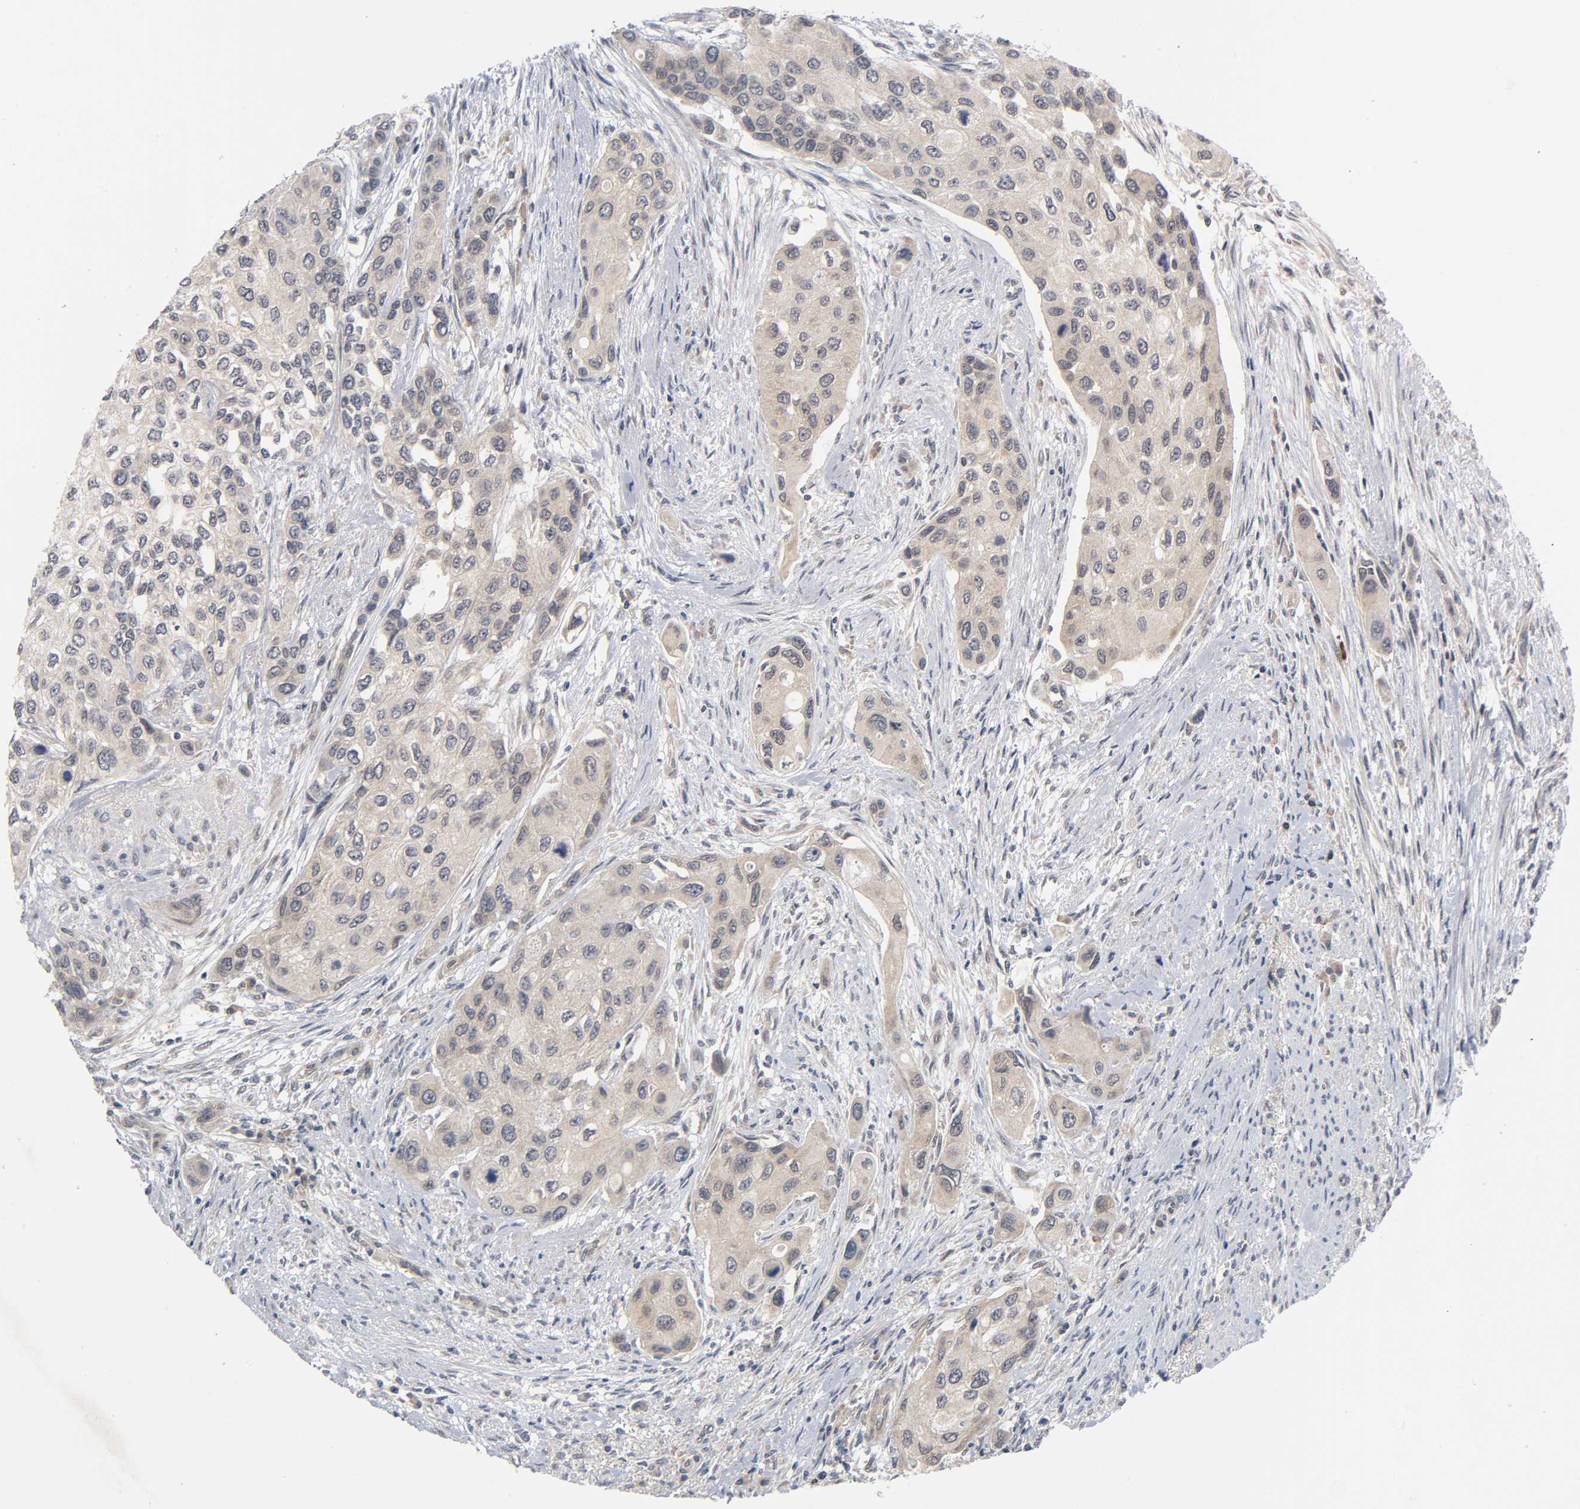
{"staining": {"intensity": "weak", "quantity": ">75%", "location": "cytoplasmic/membranous"}, "tissue": "urothelial cancer", "cell_type": "Tumor cells", "image_type": "cancer", "snomed": [{"axis": "morphology", "description": "Urothelial carcinoma, High grade"}, {"axis": "topography", "description": "Urinary bladder"}], "caption": "A high-resolution photomicrograph shows immunohistochemistry staining of urothelial carcinoma (high-grade), which exhibits weak cytoplasmic/membranous staining in about >75% of tumor cells.", "gene": "MAPK8", "patient": {"sex": "female", "age": 56}}